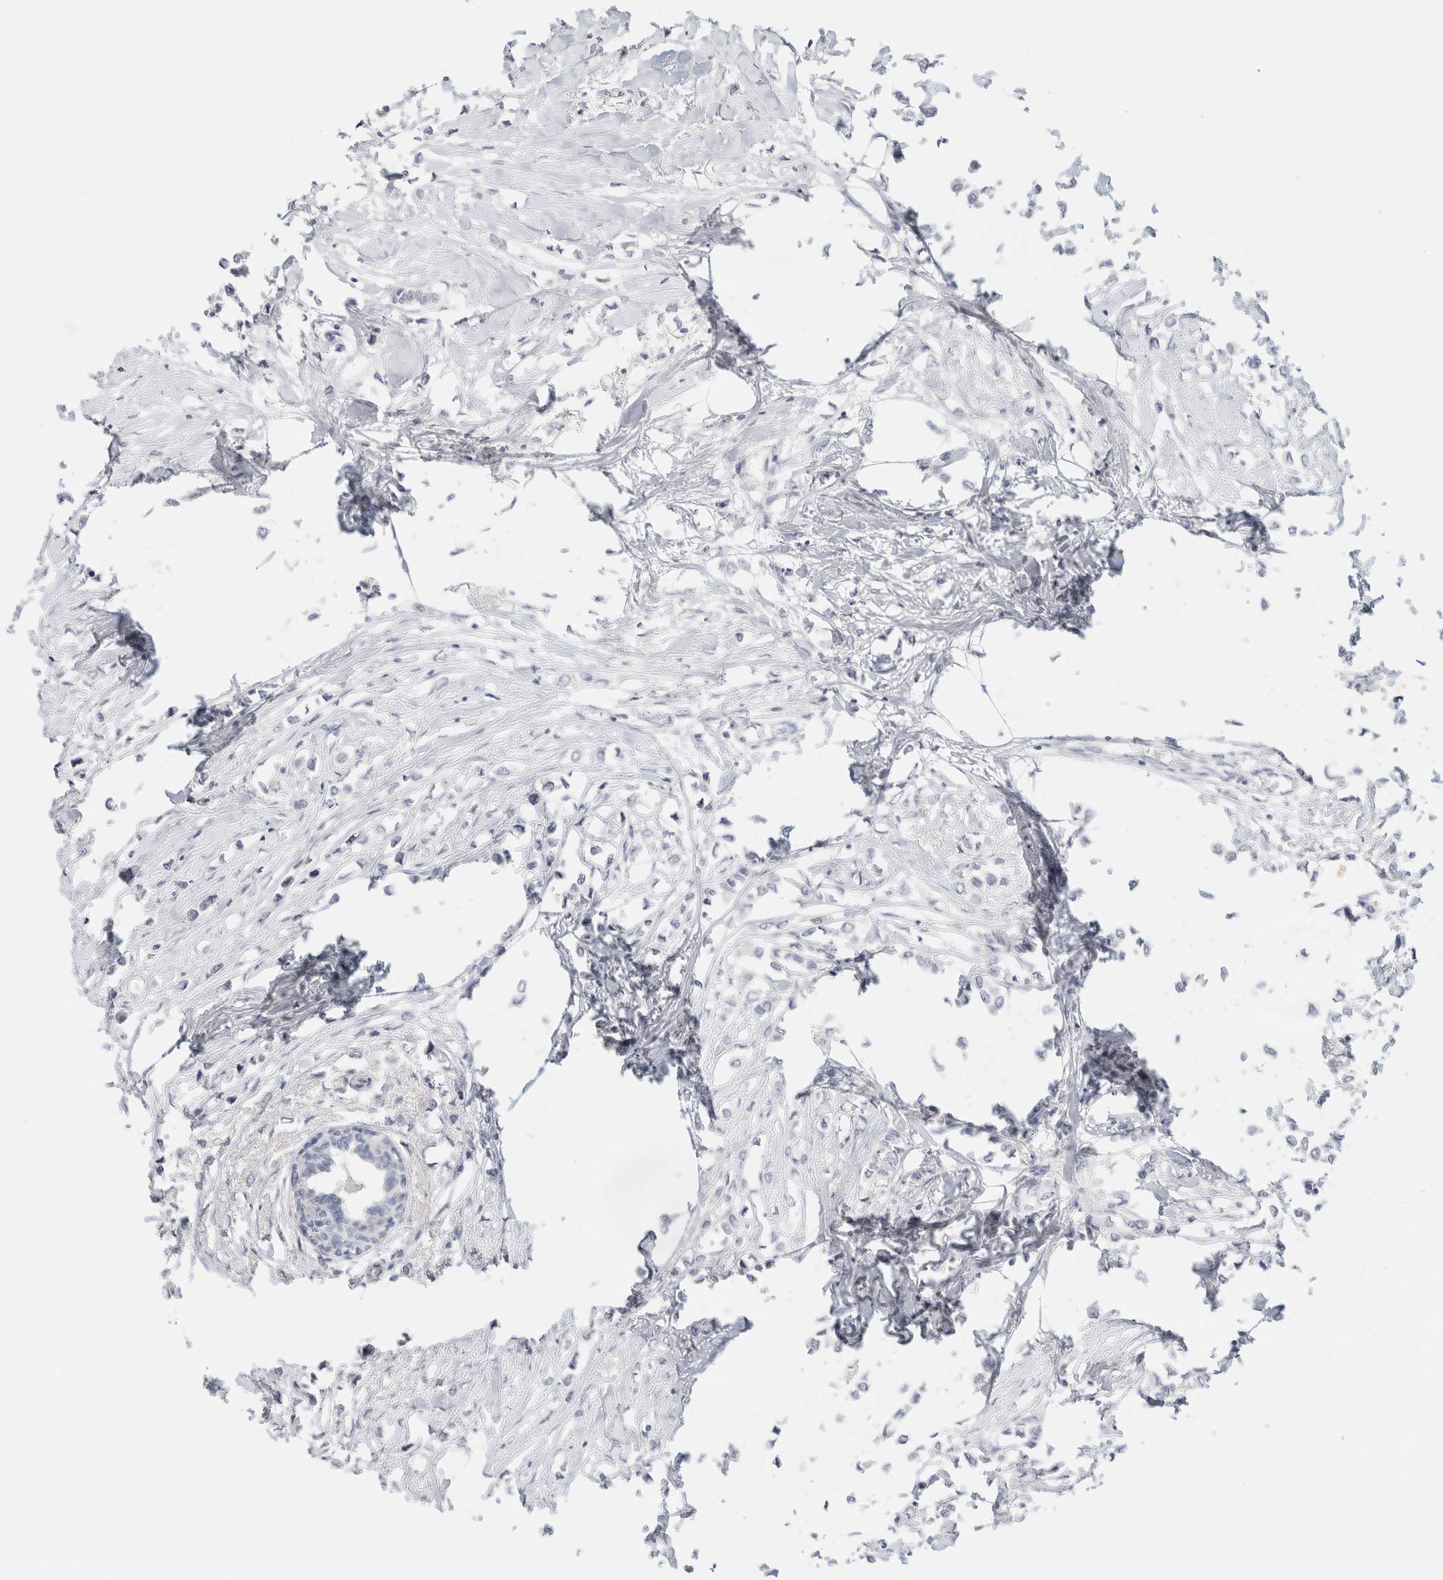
{"staining": {"intensity": "negative", "quantity": "none", "location": "none"}, "tissue": "breast cancer", "cell_type": "Tumor cells", "image_type": "cancer", "snomed": [{"axis": "morphology", "description": "Lobular carcinoma"}, {"axis": "topography", "description": "Breast"}], "caption": "This histopathology image is of breast cancer (lobular carcinoma) stained with immunohistochemistry to label a protein in brown with the nuclei are counter-stained blue. There is no expression in tumor cells.", "gene": "NEFM", "patient": {"sex": "female", "age": 51}}